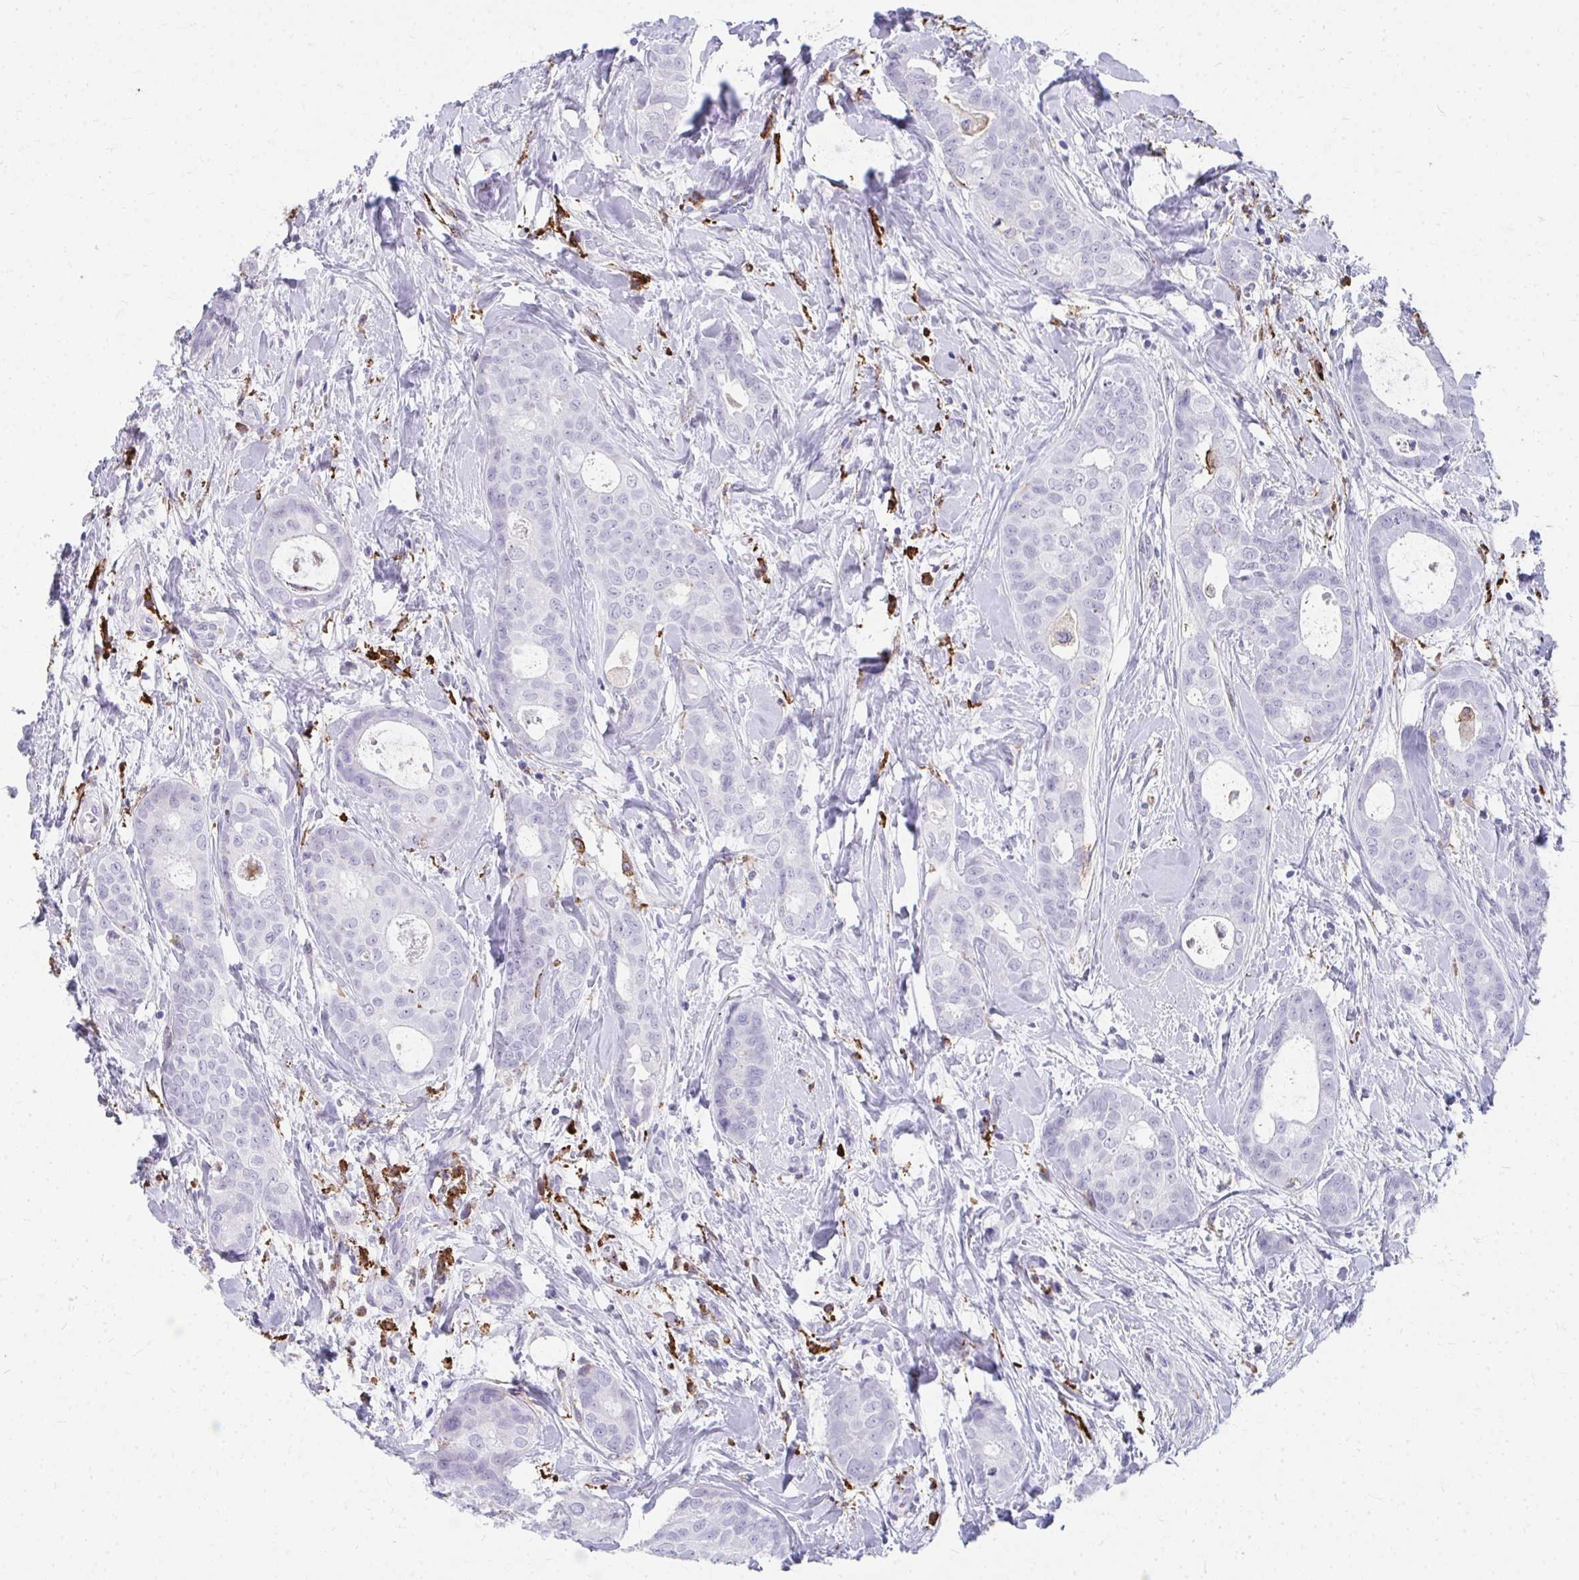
{"staining": {"intensity": "negative", "quantity": "none", "location": "none"}, "tissue": "breast cancer", "cell_type": "Tumor cells", "image_type": "cancer", "snomed": [{"axis": "morphology", "description": "Duct carcinoma"}, {"axis": "topography", "description": "Breast"}], "caption": "Protein analysis of breast intraductal carcinoma displays no significant positivity in tumor cells.", "gene": "CD163", "patient": {"sex": "female", "age": 45}}